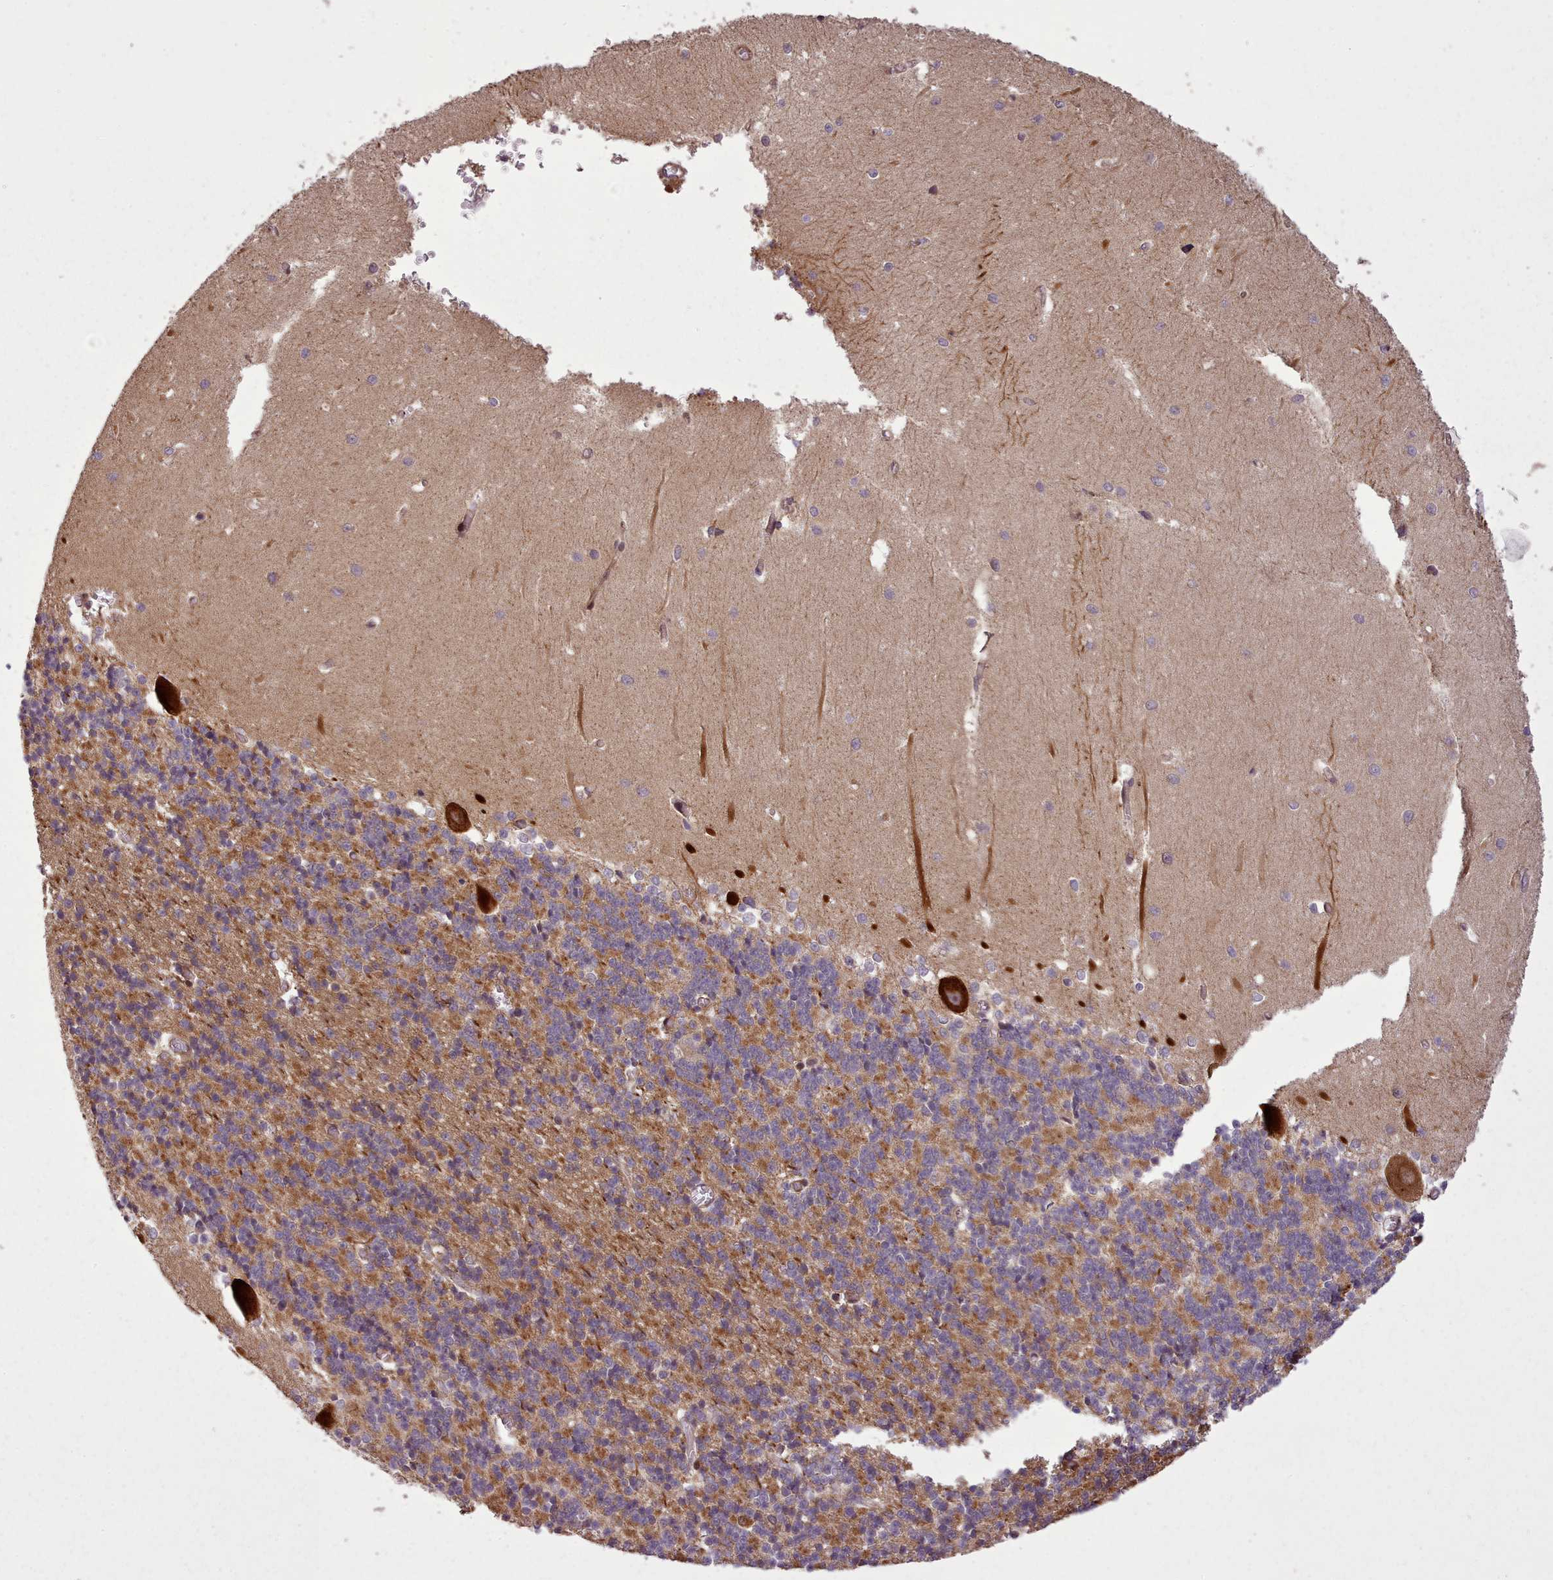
{"staining": {"intensity": "strong", "quantity": "25%-75%", "location": "cytoplasmic/membranous,nuclear"}, "tissue": "cerebellum", "cell_type": "Cells in granular layer", "image_type": "normal", "snomed": [{"axis": "morphology", "description": "Normal tissue, NOS"}, {"axis": "topography", "description": "Cerebellum"}], "caption": "High-power microscopy captured an immunohistochemistry (IHC) photomicrograph of unremarkable cerebellum, revealing strong cytoplasmic/membranous,nuclear expression in approximately 25%-75% of cells in granular layer. (brown staining indicates protein expression, while blue staining denotes nuclei).", "gene": "NLRP7", "patient": {"sex": "male", "age": 37}}